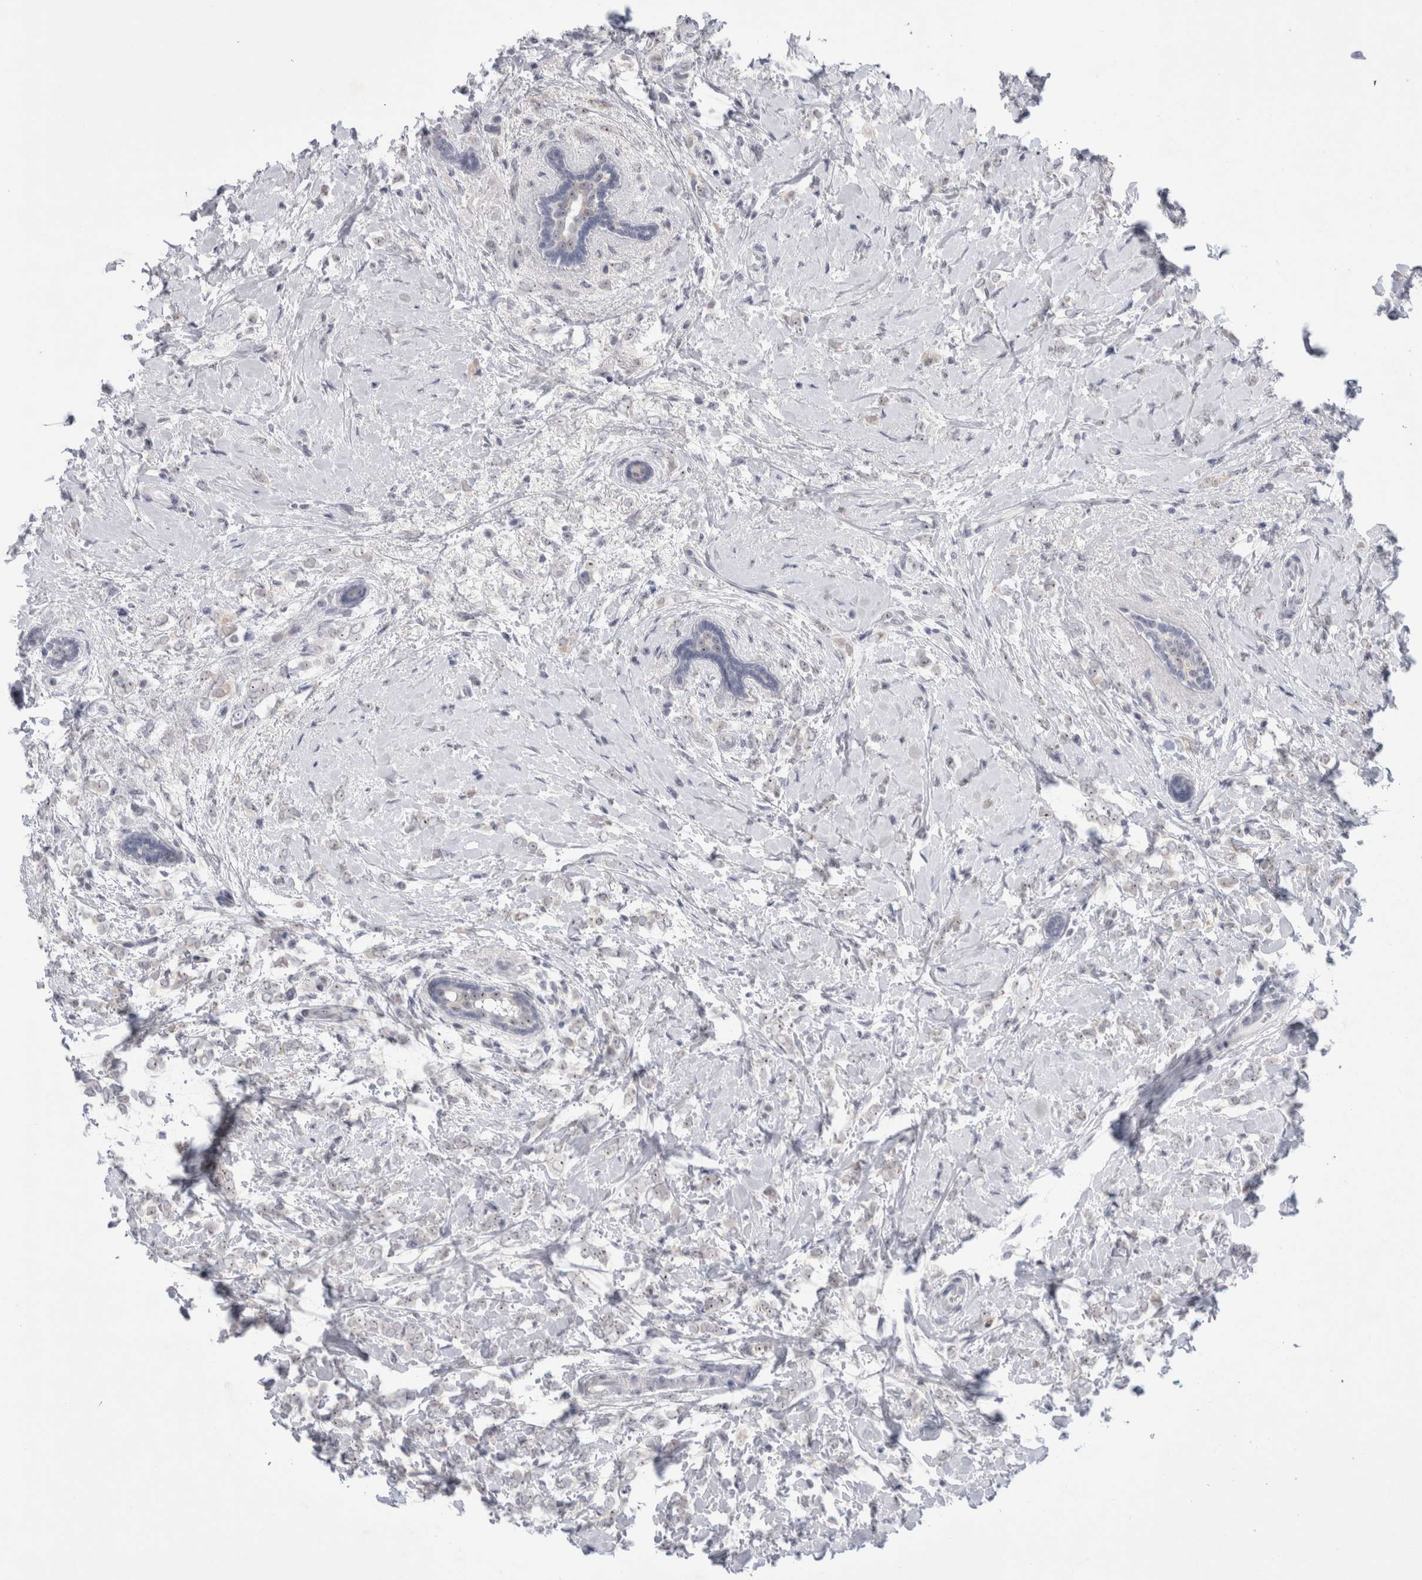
{"staining": {"intensity": "weak", "quantity": ">75%", "location": "nuclear"}, "tissue": "breast cancer", "cell_type": "Tumor cells", "image_type": "cancer", "snomed": [{"axis": "morphology", "description": "Normal tissue, NOS"}, {"axis": "morphology", "description": "Lobular carcinoma"}, {"axis": "topography", "description": "Breast"}], "caption": "Immunohistochemical staining of breast cancer (lobular carcinoma) displays low levels of weak nuclear protein positivity in about >75% of tumor cells.", "gene": "CERS5", "patient": {"sex": "female", "age": 47}}